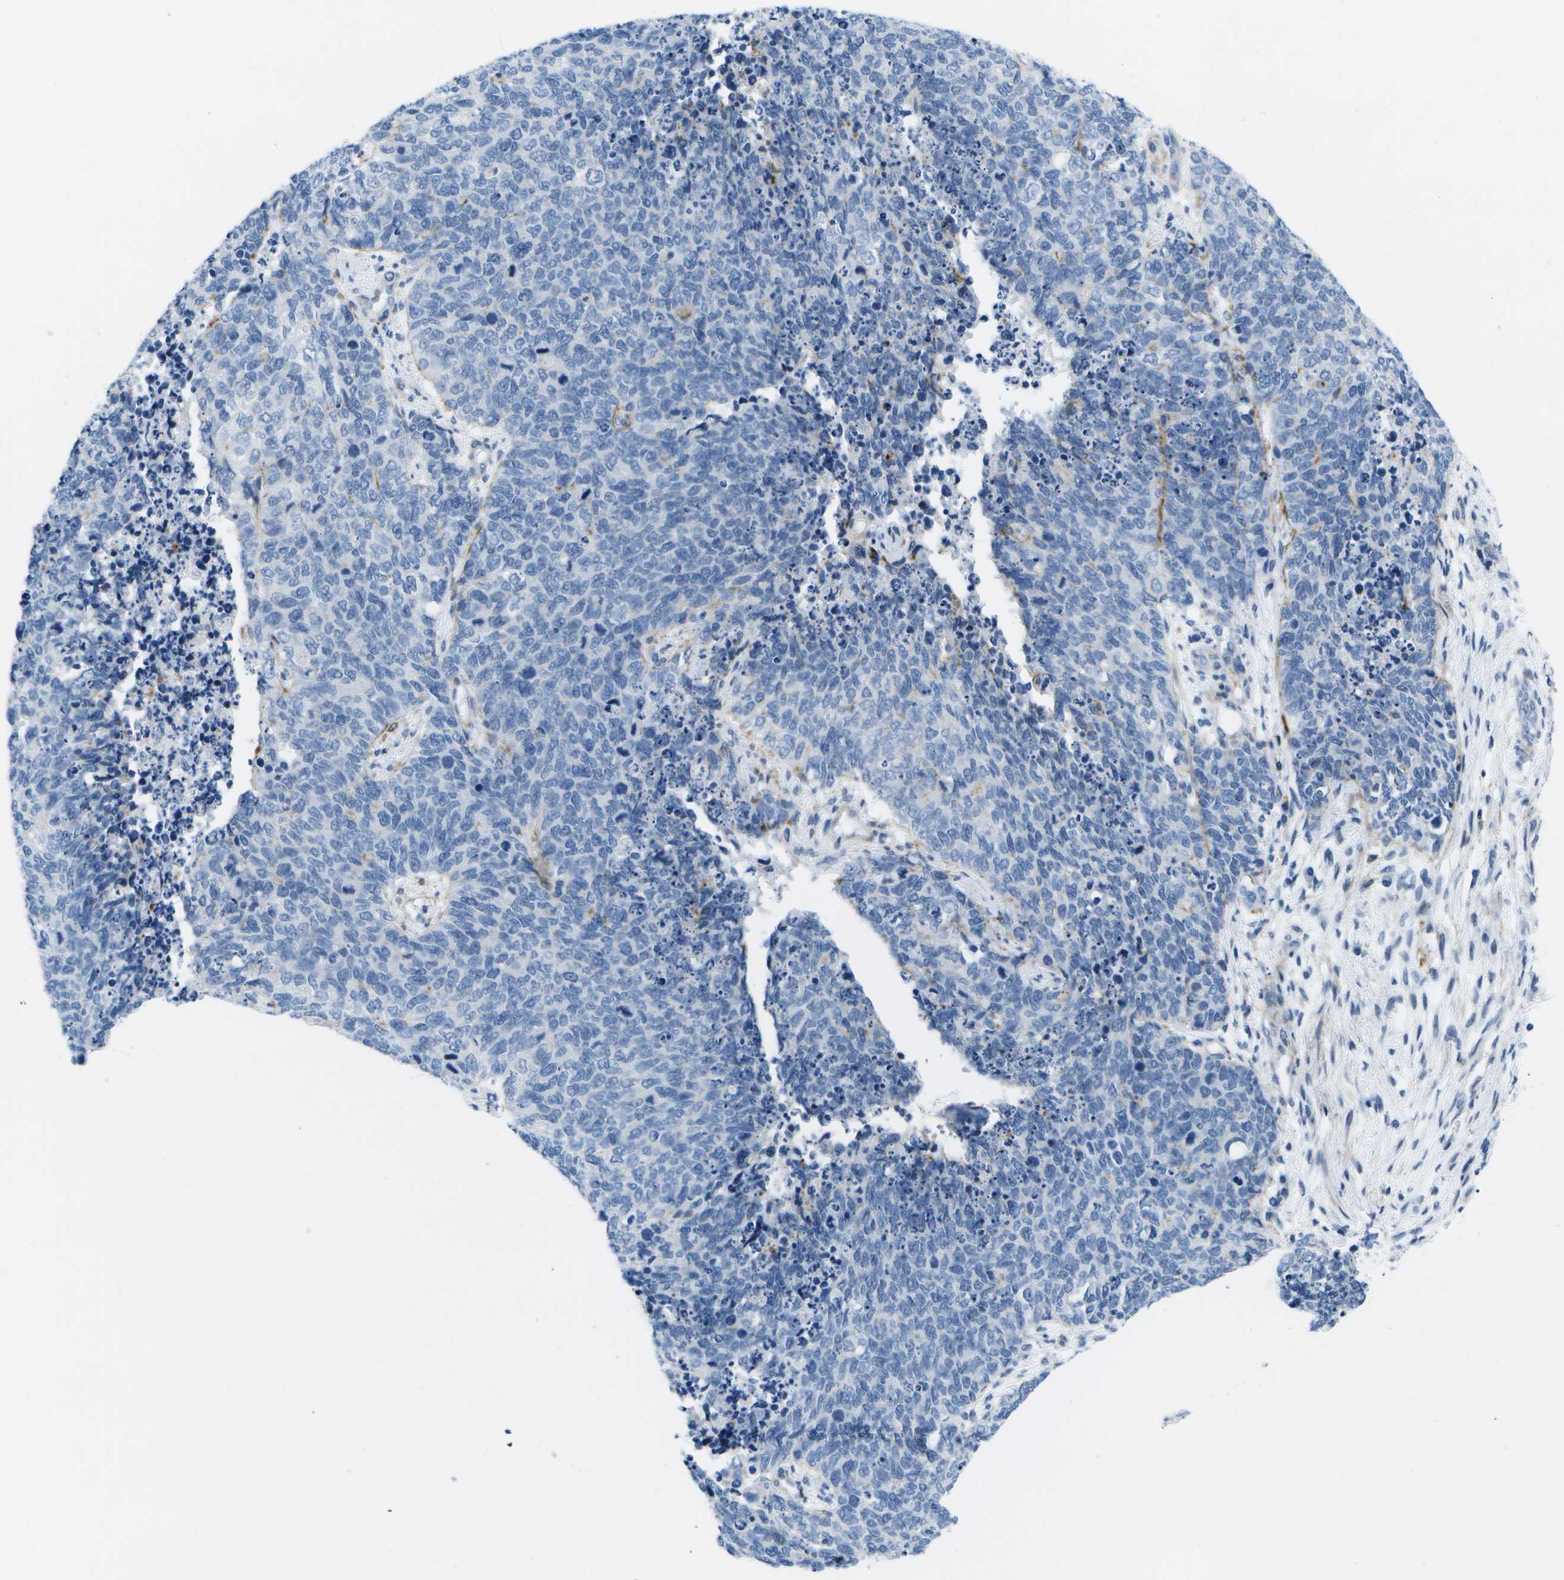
{"staining": {"intensity": "negative", "quantity": "none", "location": "none"}, "tissue": "cervical cancer", "cell_type": "Tumor cells", "image_type": "cancer", "snomed": [{"axis": "morphology", "description": "Squamous cell carcinoma, NOS"}, {"axis": "topography", "description": "Cervix"}], "caption": "There is no significant staining in tumor cells of cervical cancer.", "gene": "ADGRG6", "patient": {"sex": "female", "age": 63}}